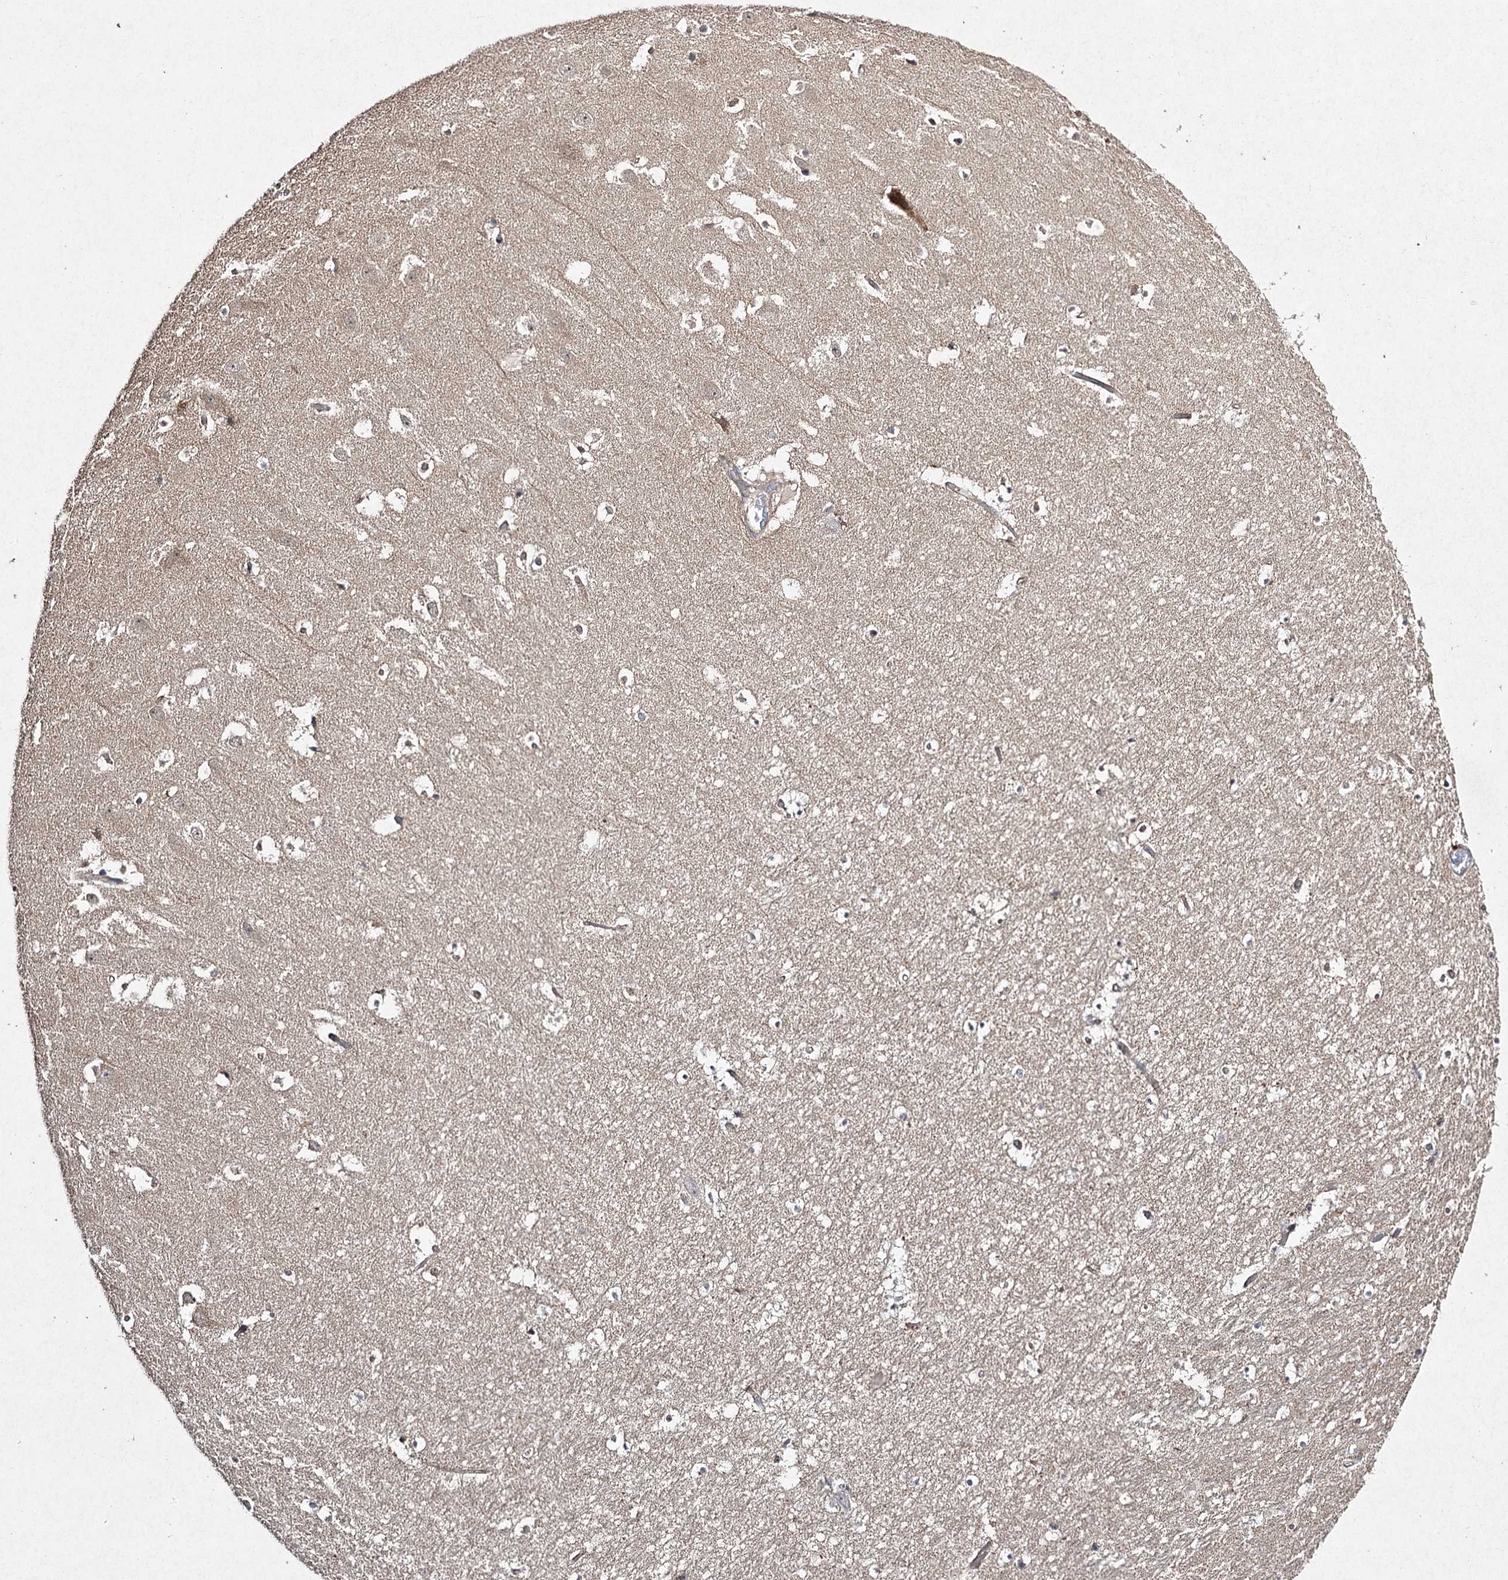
{"staining": {"intensity": "weak", "quantity": "<25%", "location": "cytoplasmic/membranous"}, "tissue": "hippocampus", "cell_type": "Glial cells", "image_type": "normal", "snomed": [{"axis": "morphology", "description": "Normal tissue, NOS"}, {"axis": "topography", "description": "Hippocampus"}], "caption": "Glial cells are negative for protein expression in benign human hippocampus. The staining is performed using DAB (3,3'-diaminobenzidine) brown chromogen with nuclei counter-stained in using hematoxylin.", "gene": "FANCL", "patient": {"sex": "female", "age": 52}}